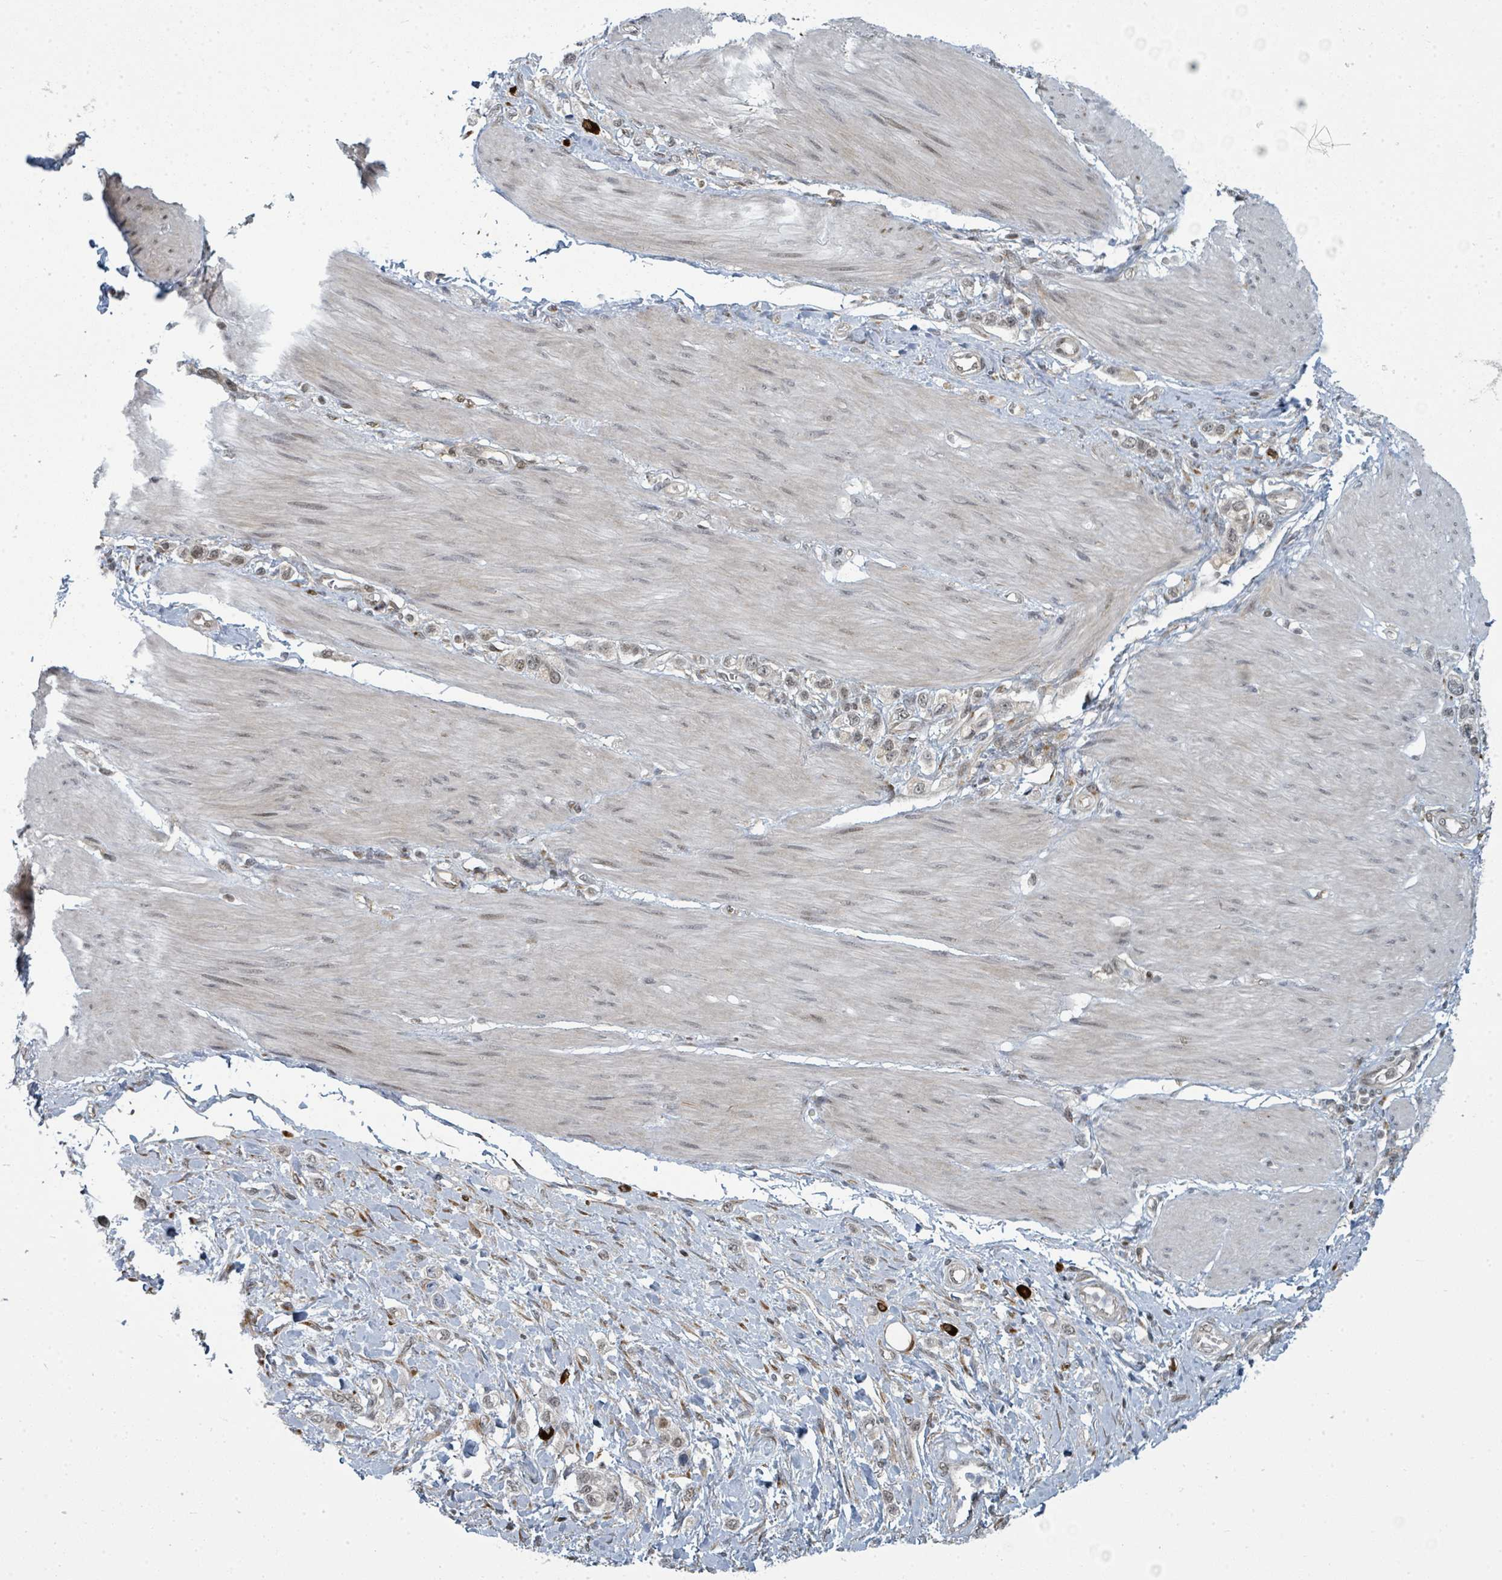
{"staining": {"intensity": "weak", "quantity": "25%-75%", "location": "cytoplasmic/membranous"}, "tissue": "stomach cancer", "cell_type": "Tumor cells", "image_type": "cancer", "snomed": [{"axis": "morphology", "description": "Adenocarcinoma, NOS"}, {"axis": "topography", "description": "Stomach"}], "caption": "Immunohistochemistry micrograph of human stomach adenocarcinoma stained for a protein (brown), which shows low levels of weak cytoplasmic/membranous staining in about 25%-75% of tumor cells.", "gene": "PSMG2", "patient": {"sex": "female", "age": 65}}